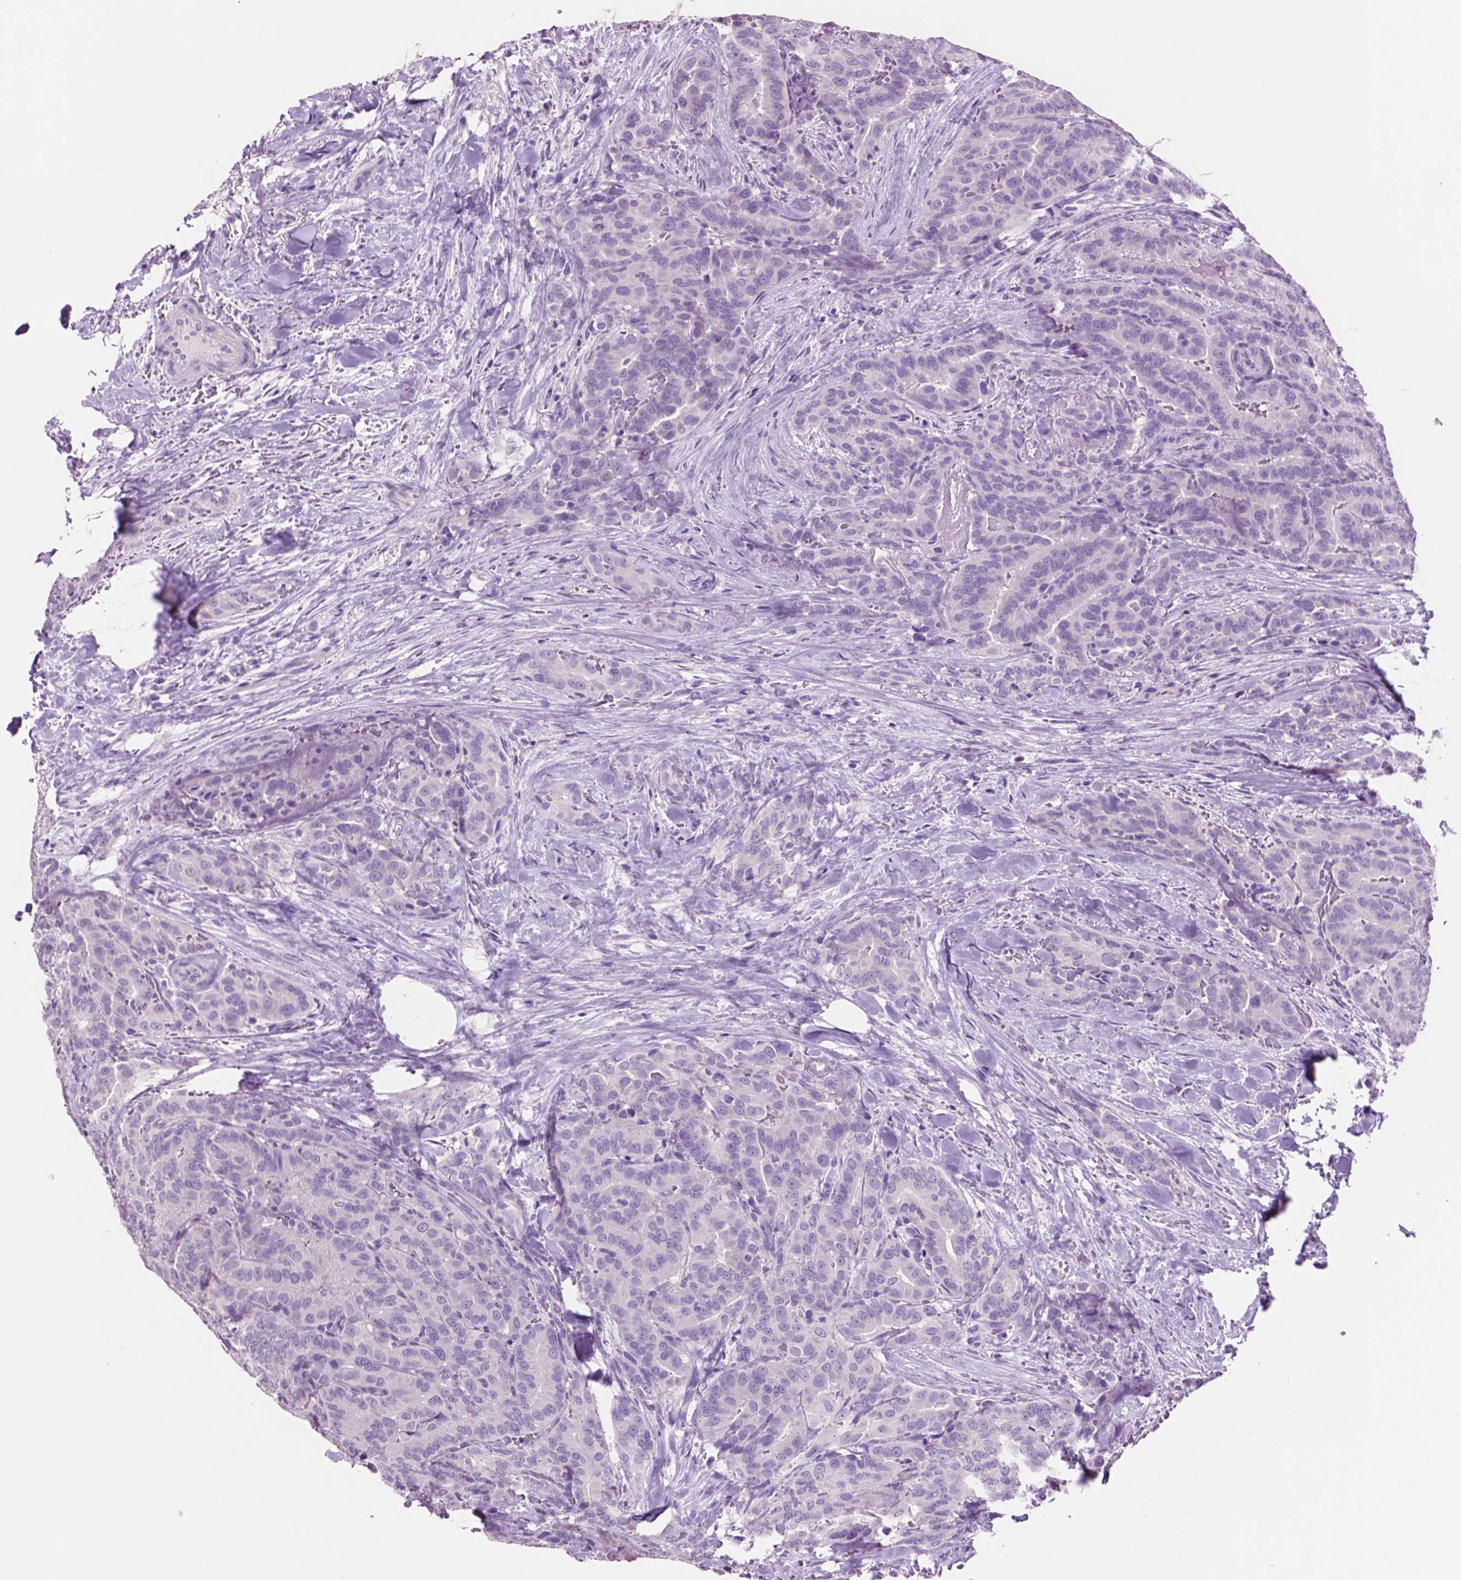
{"staining": {"intensity": "negative", "quantity": "none", "location": "none"}, "tissue": "thyroid cancer", "cell_type": "Tumor cells", "image_type": "cancer", "snomed": [{"axis": "morphology", "description": "Papillary adenocarcinoma, NOS"}, {"axis": "topography", "description": "Thyroid gland"}], "caption": "High magnification brightfield microscopy of thyroid papillary adenocarcinoma stained with DAB (3,3'-diaminobenzidine) (brown) and counterstained with hematoxylin (blue): tumor cells show no significant positivity.", "gene": "IDO1", "patient": {"sex": "male", "age": 61}}